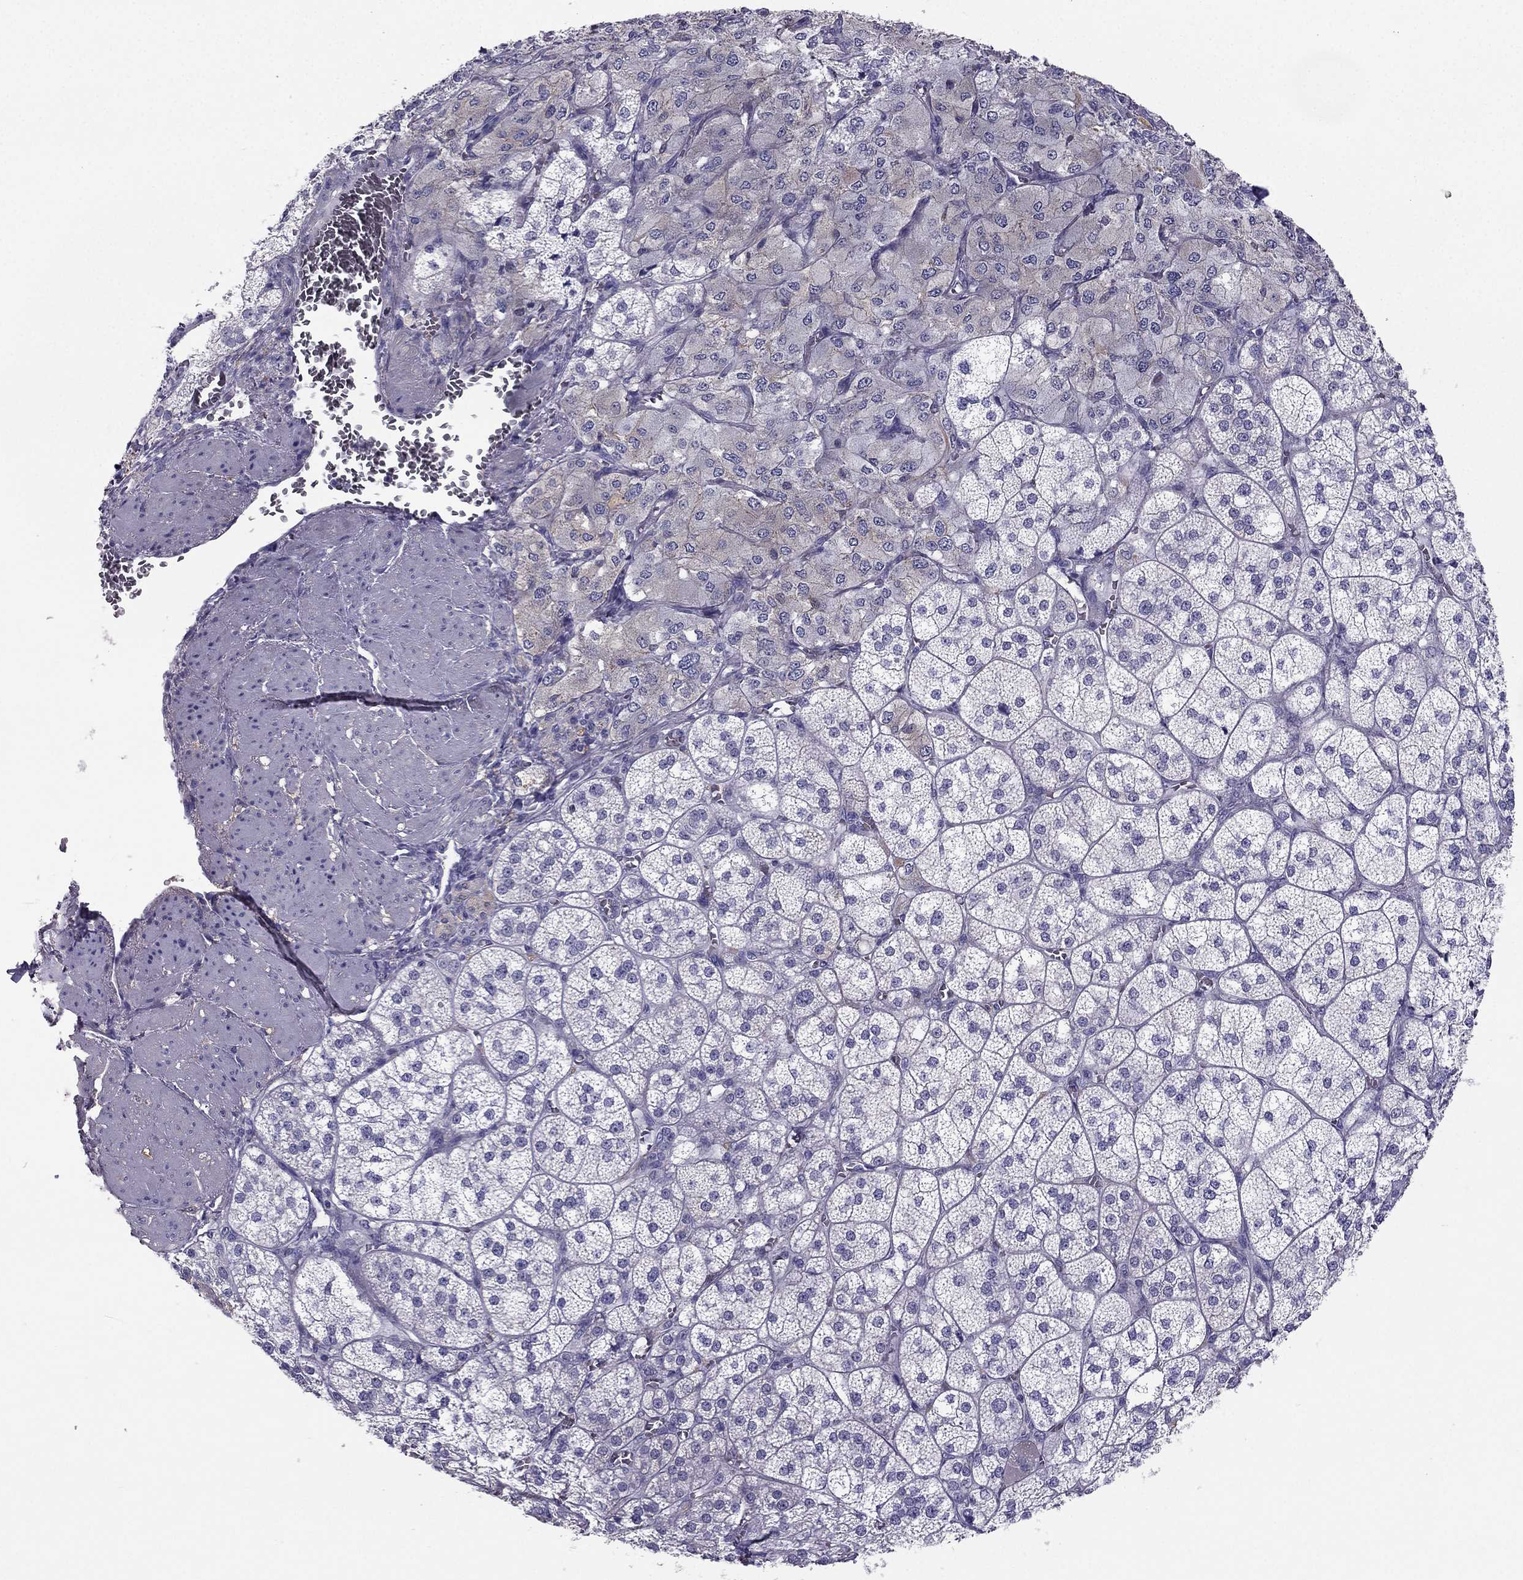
{"staining": {"intensity": "weak", "quantity": "<25%", "location": "cytoplasmic/membranous"}, "tissue": "adrenal gland", "cell_type": "Glandular cells", "image_type": "normal", "snomed": [{"axis": "morphology", "description": "Normal tissue, NOS"}, {"axis": "topography", "description": "Adrenal gland"}], "caption": "DAB immunohistochemical staining of unremarkable human adrenal gland shows no significant positivity in glandular cells.", "gene": "SYT5", "patient": {"sex": "female", "age": 60}}